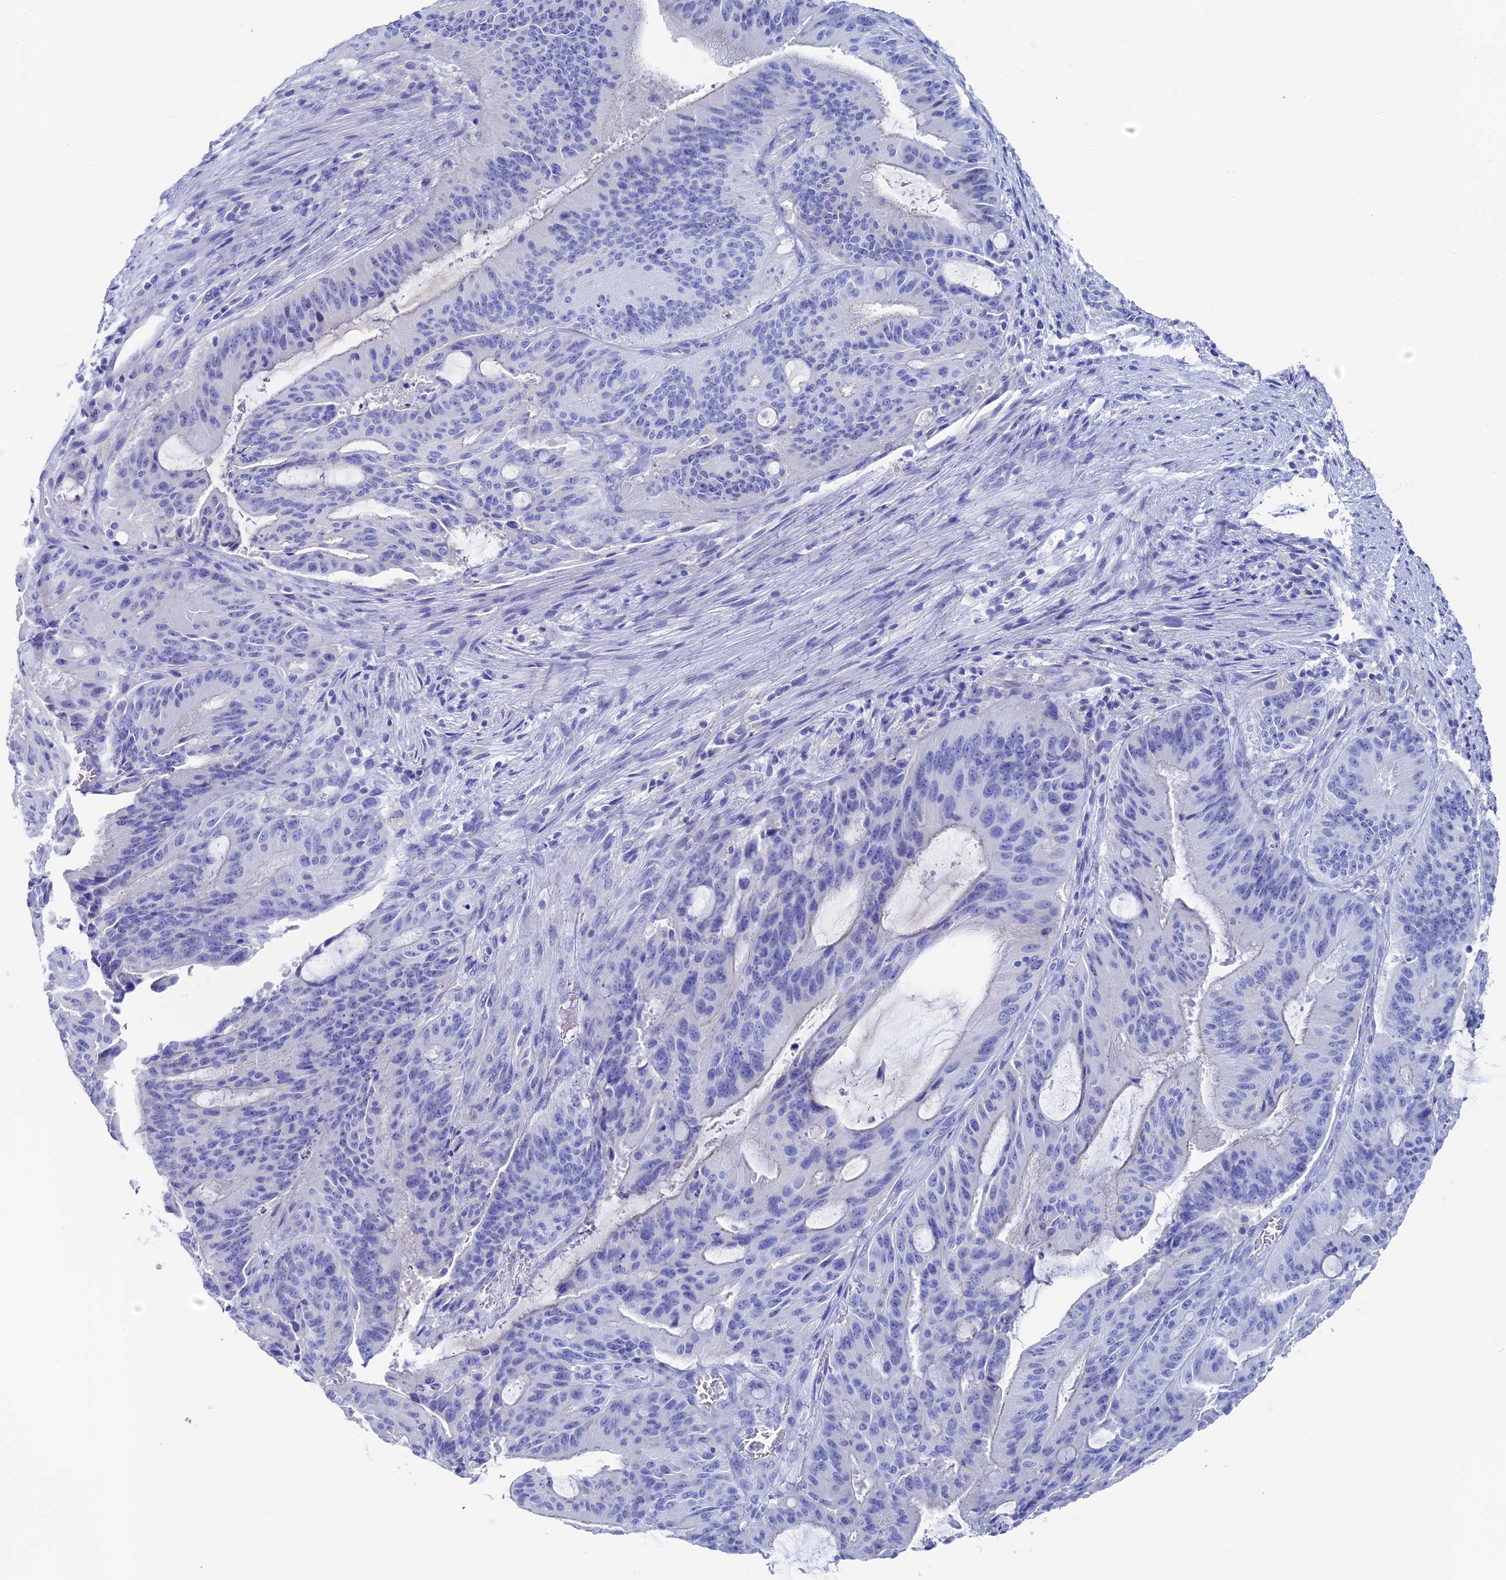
{"staining": {"intensity": "negative", "quantity": "none", "location": "none"}, "tissue": "liver cancer", "cell_type": "Tumor cells", "image_type": "cancer", "snomed": [{"axis": "morphology", "description": "Normal tissue, NOS"}, {"axis": "morphology", "description": "Cholangiocarcinoma"}, {"axis": "topography", "description": "Liver"}, {"axis": "topography", "description": "Peripheral nerve tissue"}], "caption": "This is an immunohistochemistry image of liver cancer (cholangiocarcinoma). There is no expression in tumor cells.", "gene": "UNC119", "patient": {"sex": "female", "age": 73}}